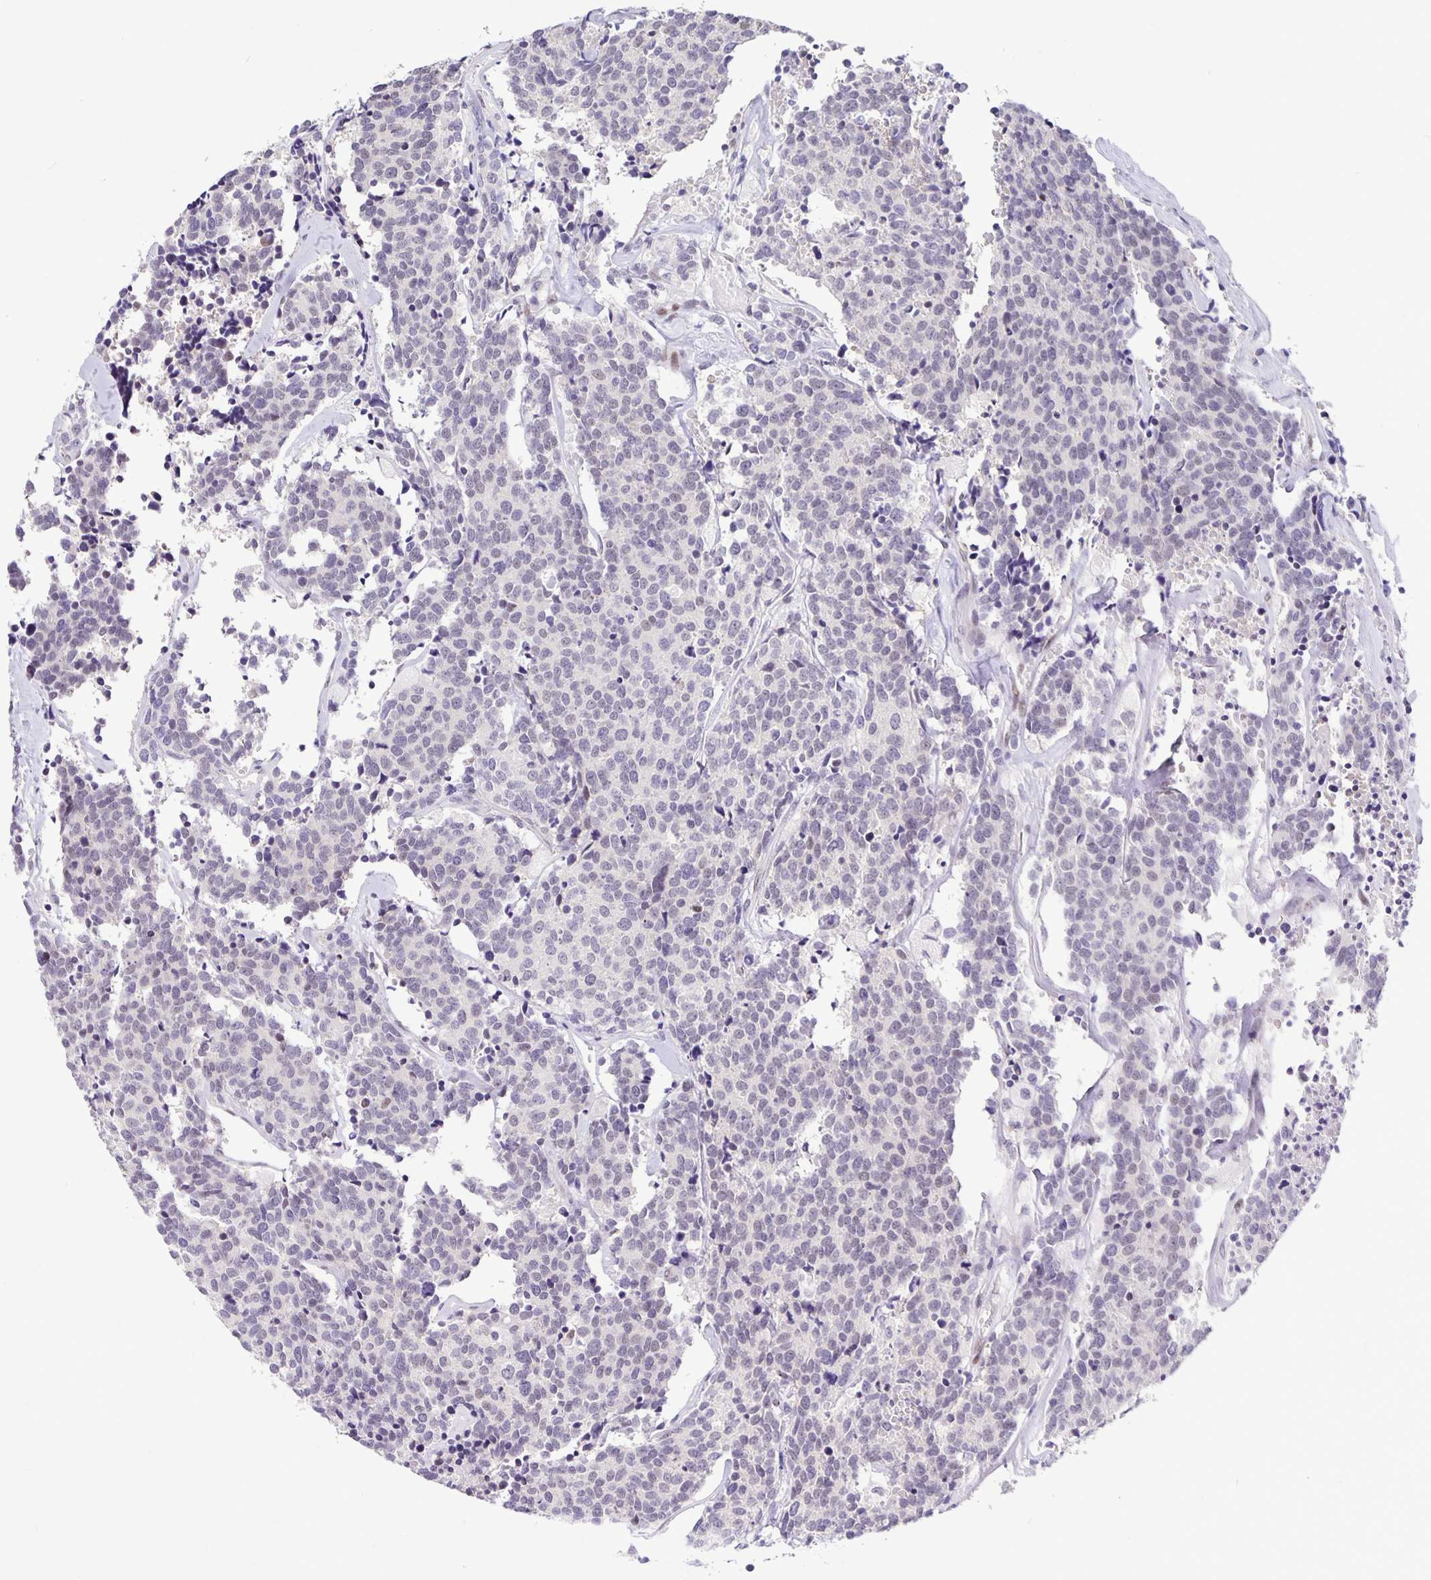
{"staining": {"intensity": "negative", "quantity": "none", "location": "none"}, "tissue": "carcinoid", "cell_type": "Tumor cells", "image_type": "cancer", "snomed": [{"axis": "morphology", "description": "Carcinoid, malignant, NOS"}, {"axis": "topography", "description": "Skin"}], "caption": "An immunohistochemistry (IHC) micrograph of carcinoid is shown. There is no staining in tumor cells of carcinoid.", "gene": "FOSL2", "patient": {"sex": "female", "age": 79}}